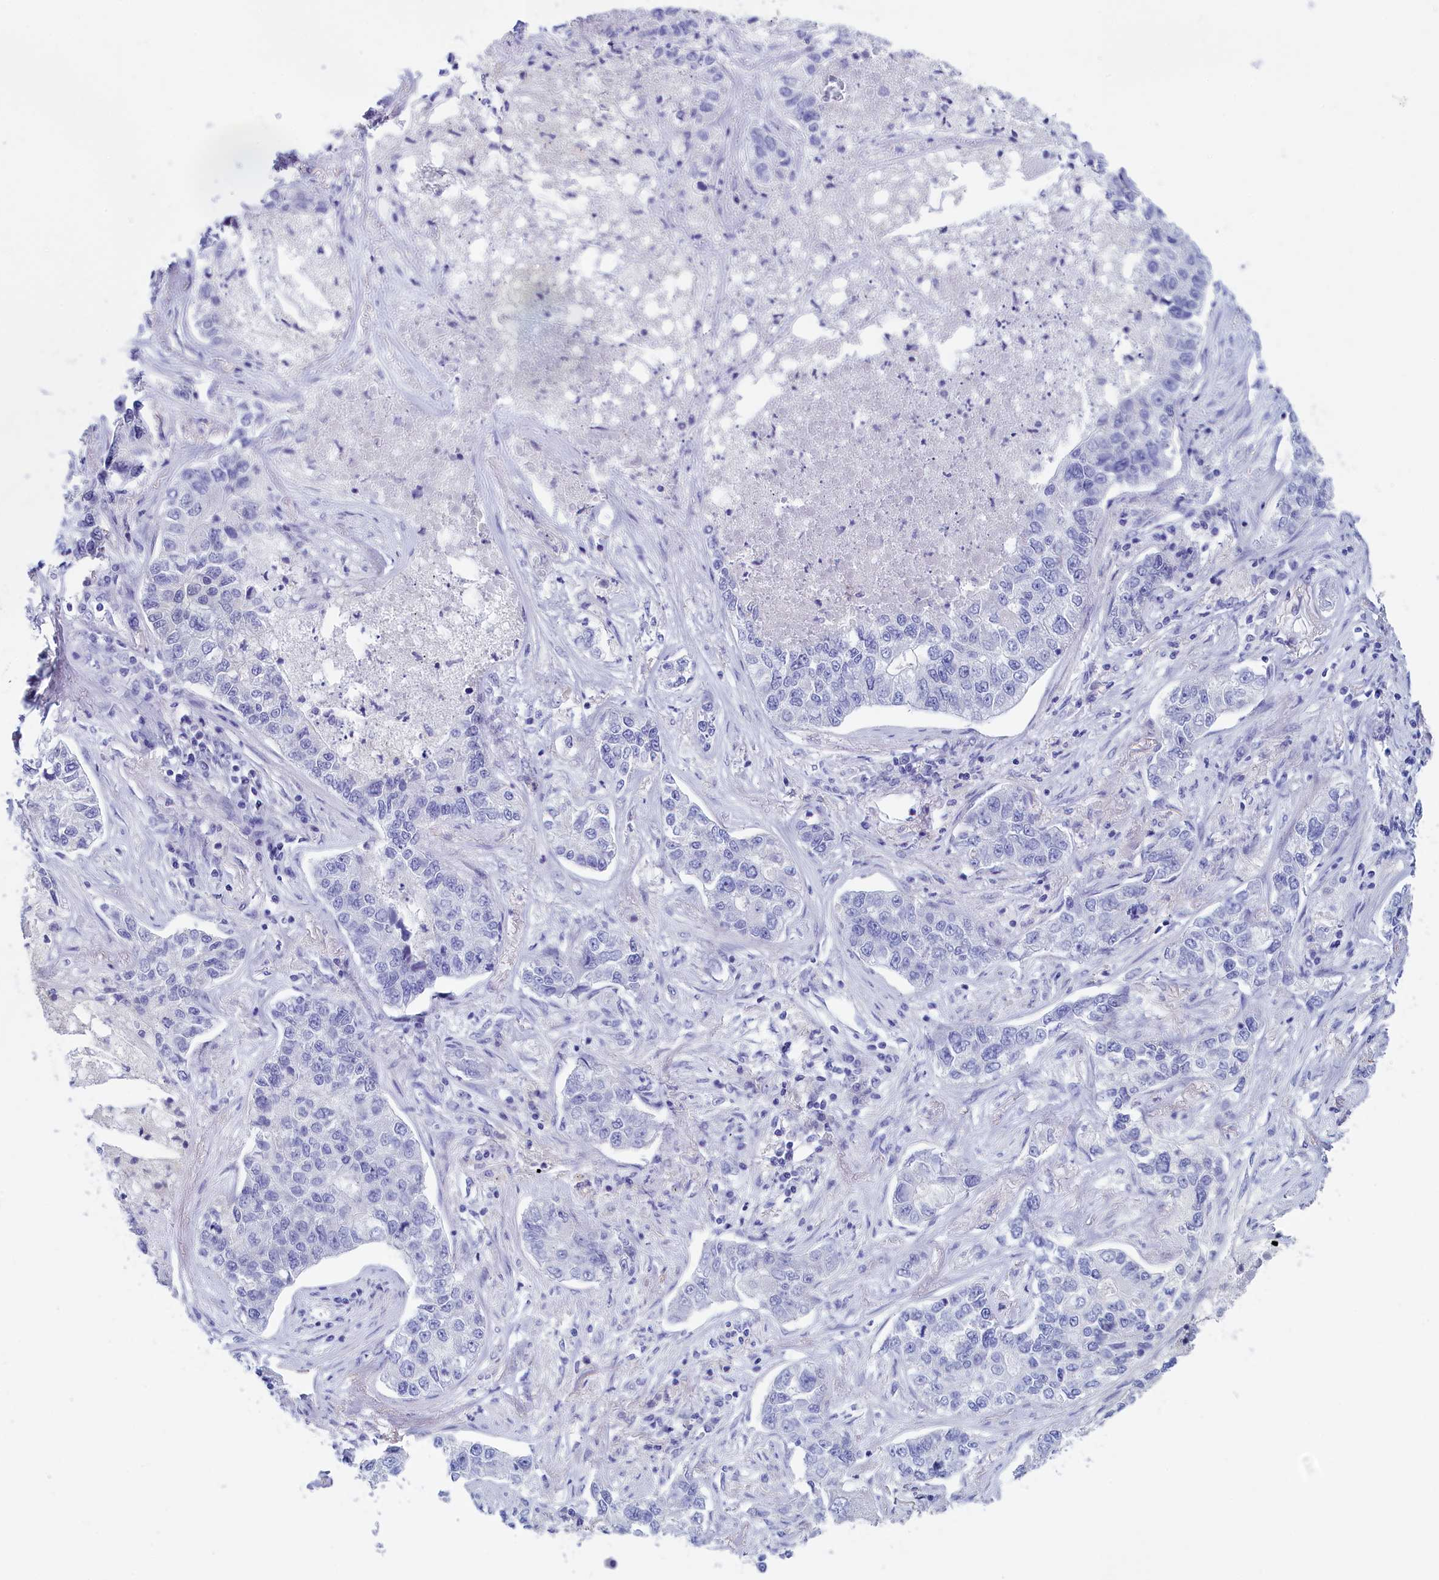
{"staining": {"intensity": "negative", "quantity": "none", "location": "none"}, "tissue": "lung cancer", "cell_type": "Tumor cells", "image_type": "cancer", "snomed": [{"axis": "morphology", "description": "Adenocarcinoma, NOS"}, {"axis": "topography", "description": "Lung"}], "caption": "High power microscopy histopathology image of an IHC histopathology image of lung adenocarcinoma, revealing no significant positivity in tumor cells.", "gene": "ANKRD2", "patient": {"sex": "male", "age": 49}}